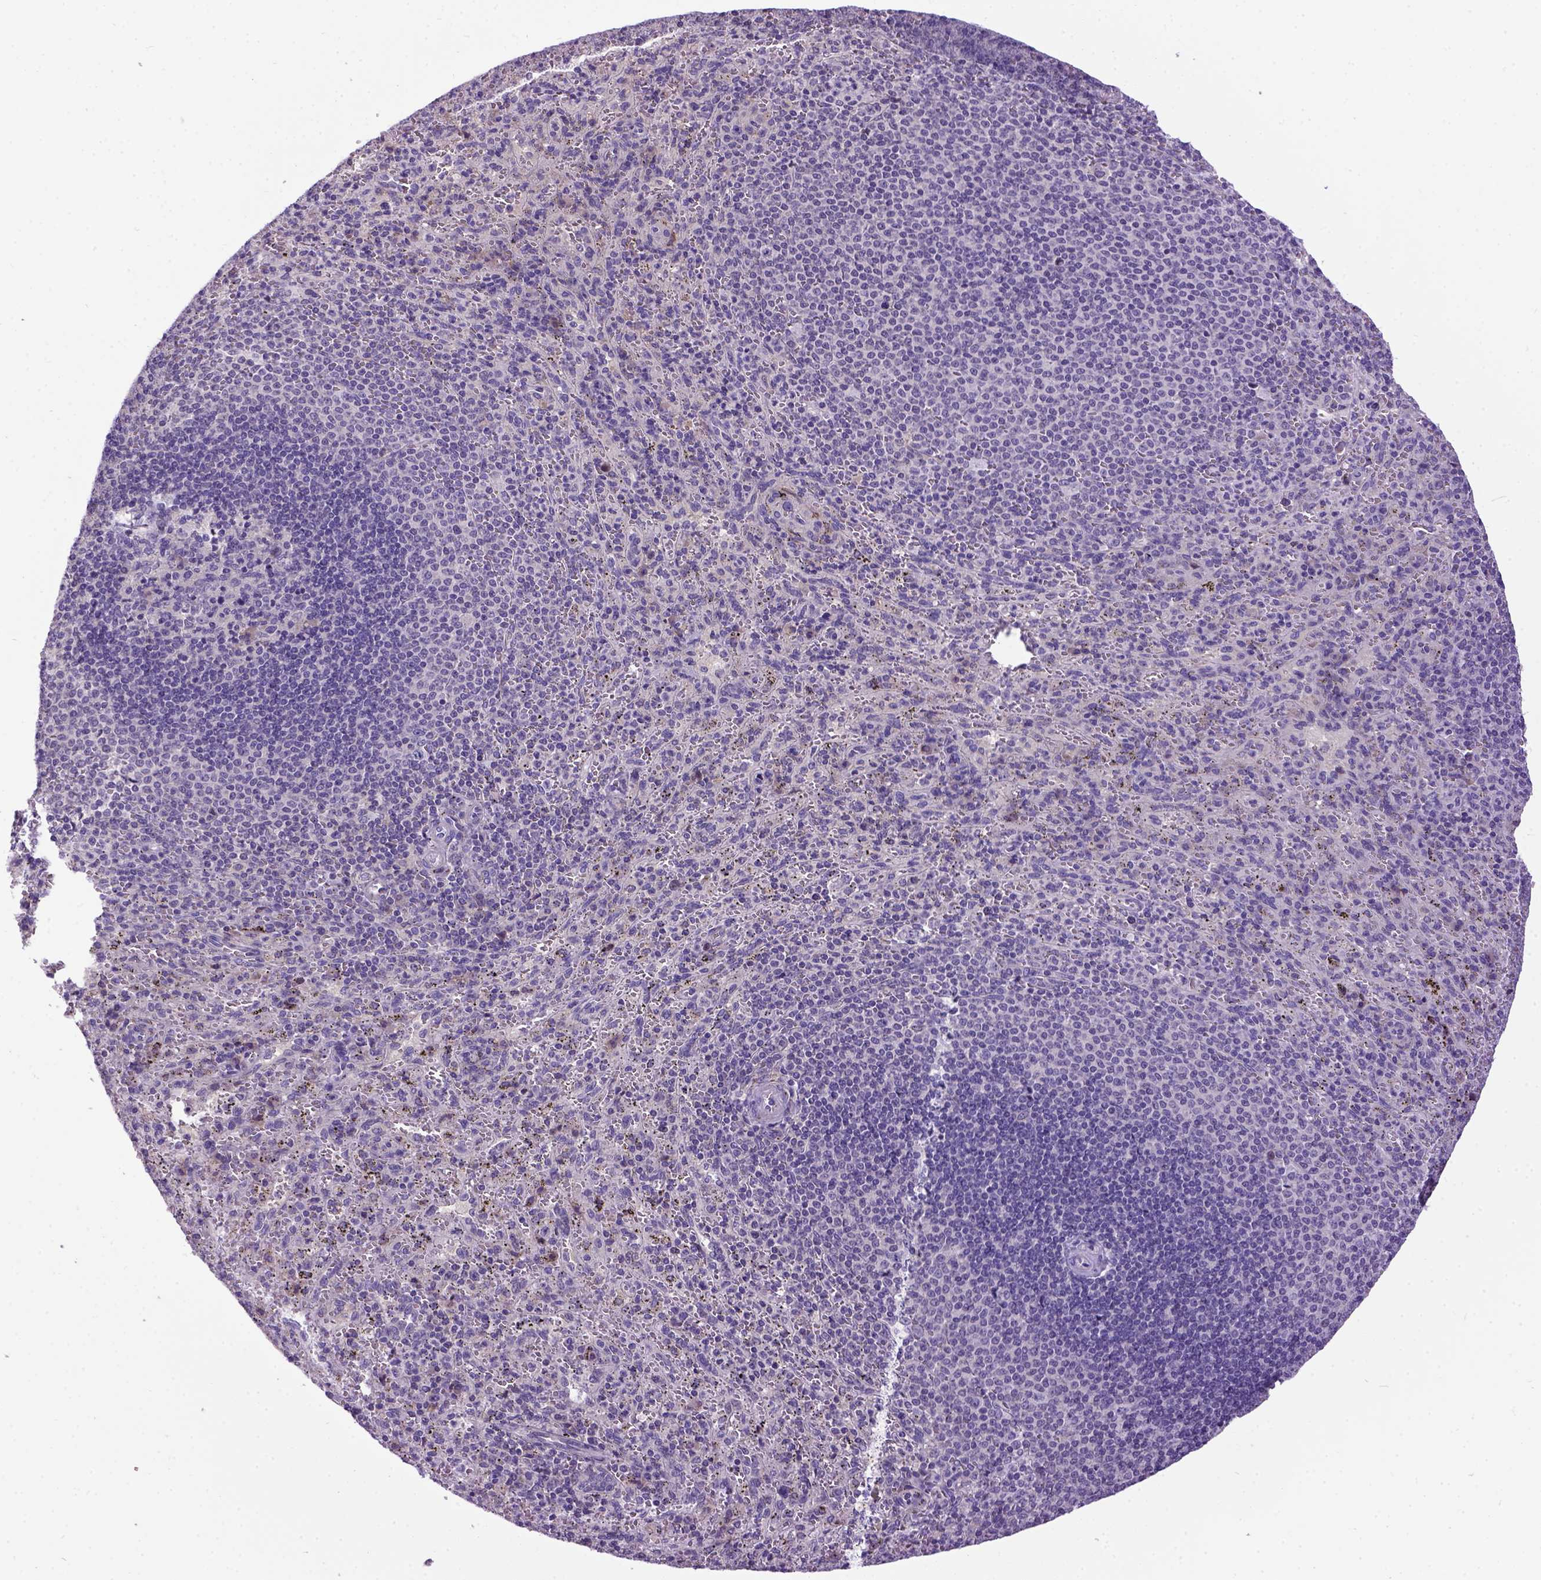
{"staining": {"intensity": "negative", "quantity": "none", "location": "none"}, "tissue": "spleen", "cell_type": "Cells in red pulp", "image_type": "normal", "snomed": [{"axis": "morphology", "description": "Normal tissue, NOS"}, {"axis": "topography", "description": "Spleen"}], "caption": "Immunohistochemistry (IHC) of benign spleen displays no positivity in cells in red pulp.", "gene": "NEK5", "patient": {"sex": "male", "age": 57}}